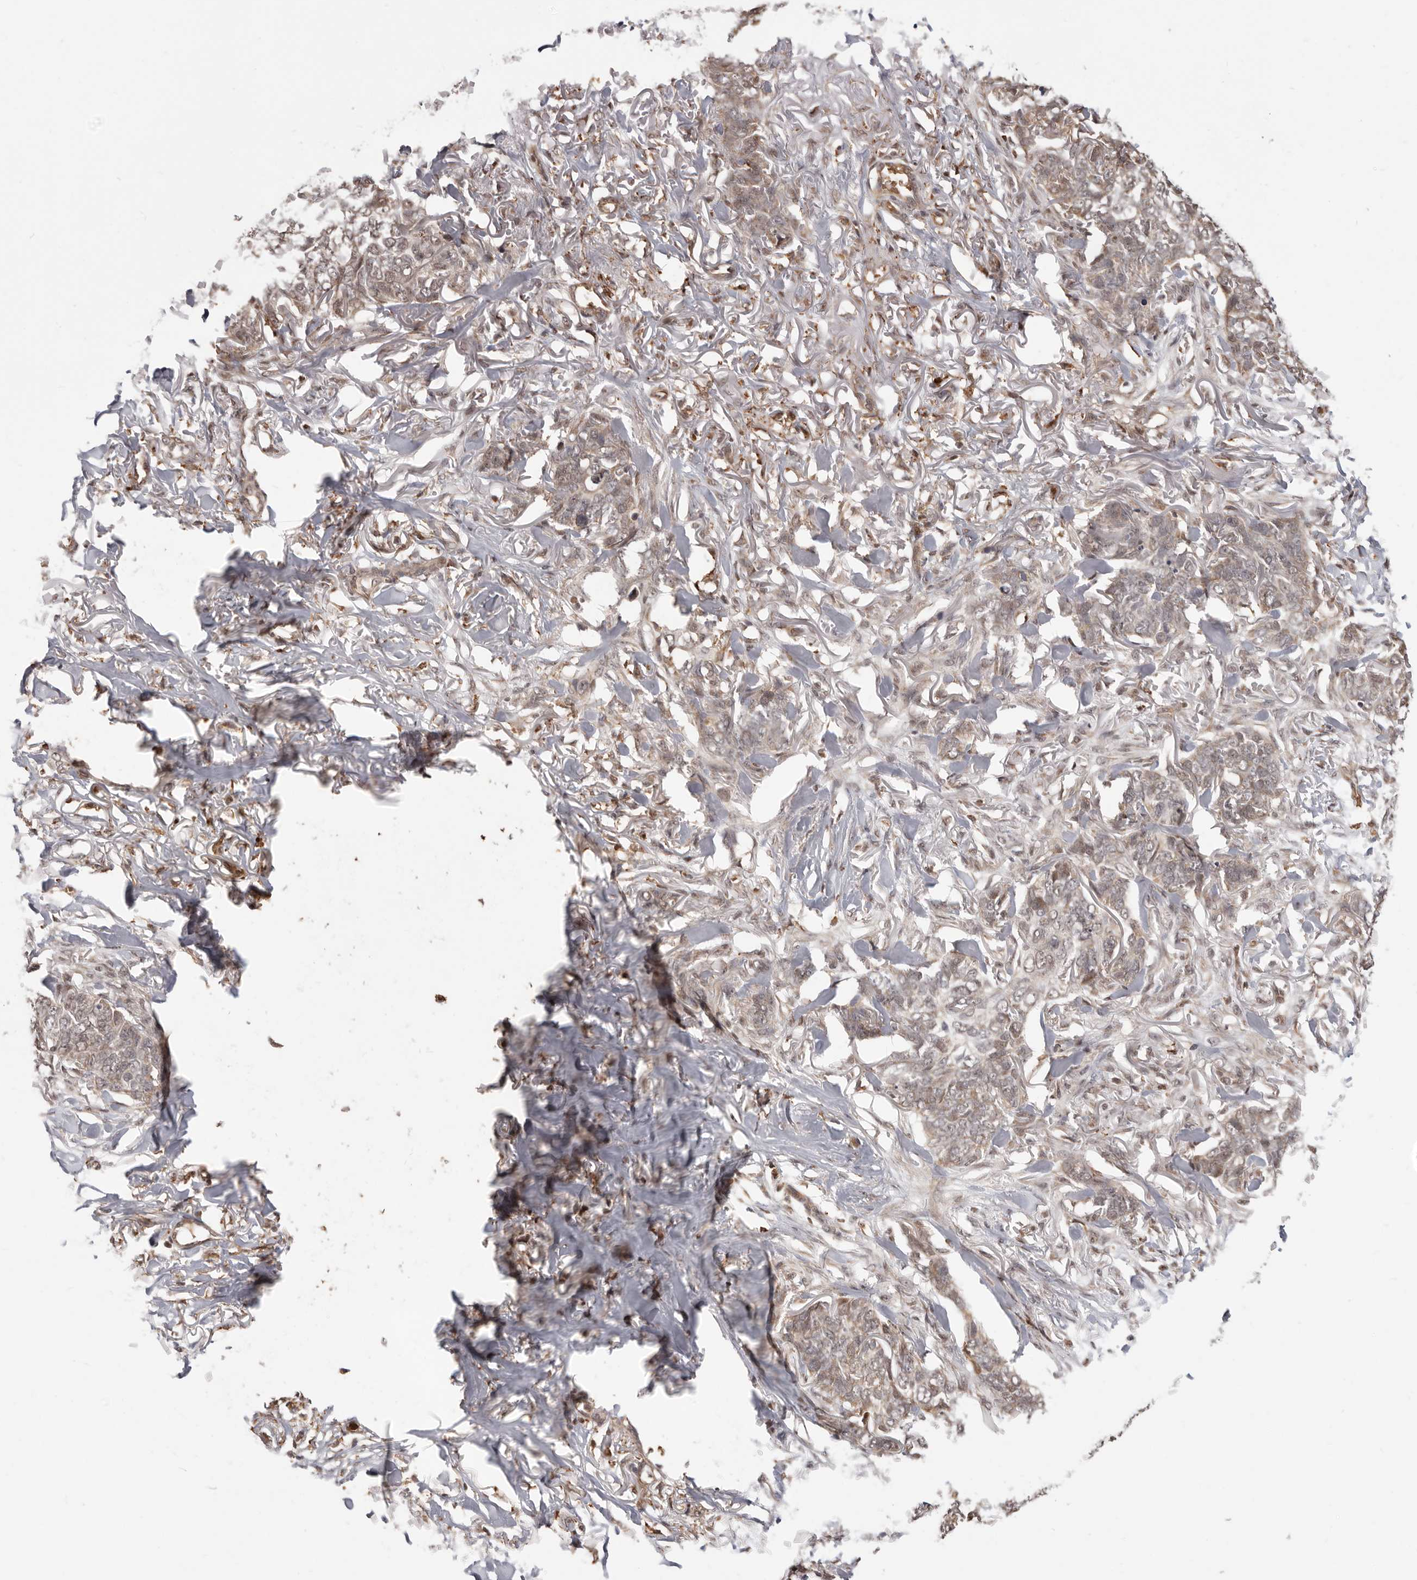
{"staining": {"intensity": "weak", "quantity": ">75%", "location": "cytoplasmic/membranous"}, "tissue": "skin cancer", "cell_type": "Tumor cells", "image_type": "cancer", "snomed": [{"axis": "morphology", "description": "Normal tissue, NOS"}, {"axis": "morphology", "description": "Basal cell carcinoma"}, {"axis": "topography", "description": "Skin"}], "caption": "Protein staining exhibits weak cytoplasmic/membranous expression in approximately >75% of tumor cells in skin cancer (basal cell carcinoma).", "gene": "NCOA3", "patient": {"sex": "male", "age": 77}}